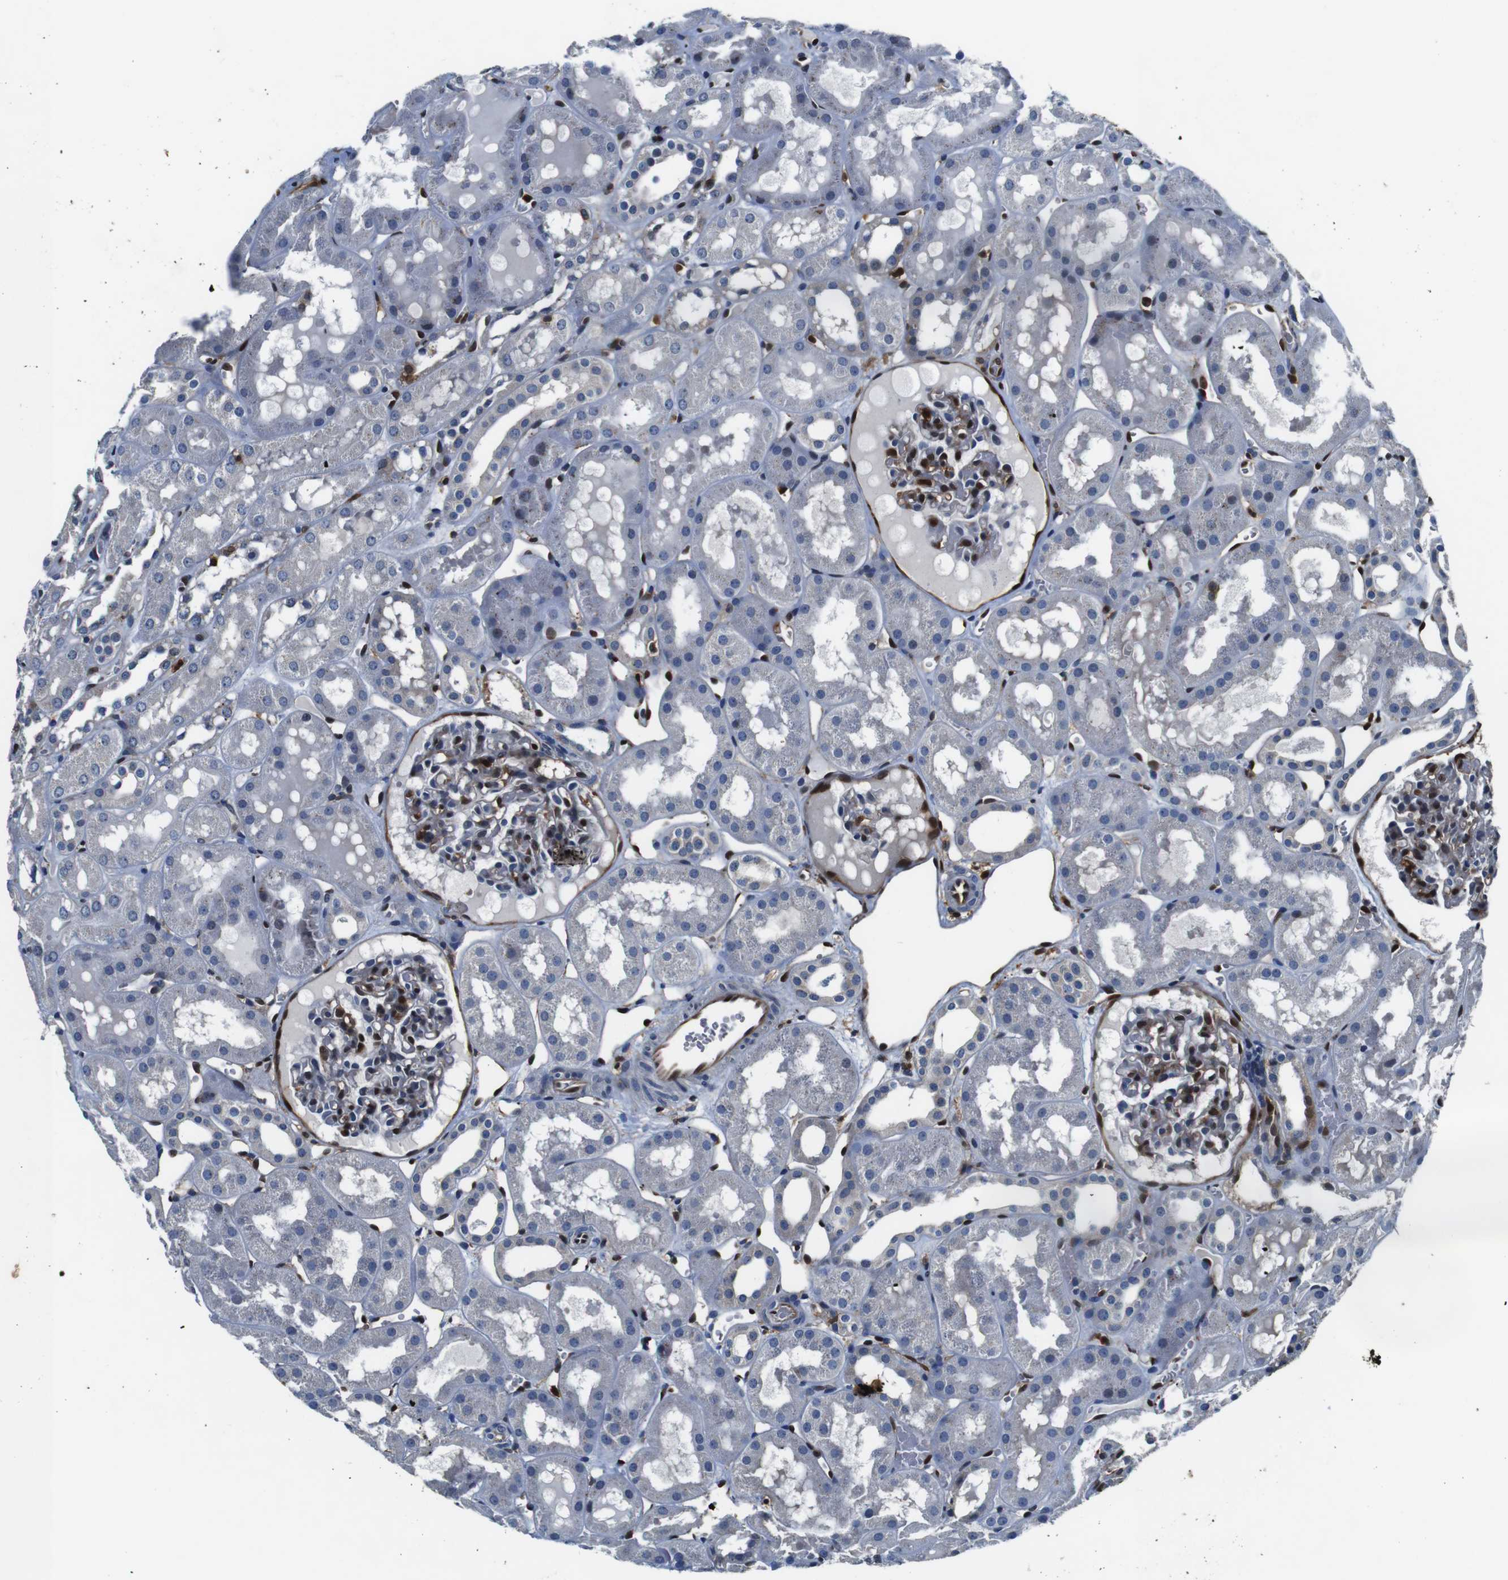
{"staining": {"intensity": "strong", "quantity": "25%-75%", "location": "cytoplasmic/membranous,nuclear"}, "tissue": "kidney", "cell_type": "Cells in glomeruli", "image_type": "normal", "snomed": [{"axis": "morphology", "description": "Normal tissue, NOS"}, {"axis": "topography", "description": "Kidney"}, {"axis": "topography", "description": "Urinary bladder"}], "caption": "Immunohistochemistry staining of normal kidney, which demonstrates high levels of strong cytoplasmic/membranous,nuclear expression in approximately 25%-75% of cells in glomeruli indicating strong cytoplasmic/membranous,nuclear protein expression. The staining was performed using DAB (3,3'-diaminobenzidine) (brown) for protein detection and nuclei were counterstained in hematoxylin (blue).", "gene": "ANXA1", "patient": {"sex": "male", "age": 16}}